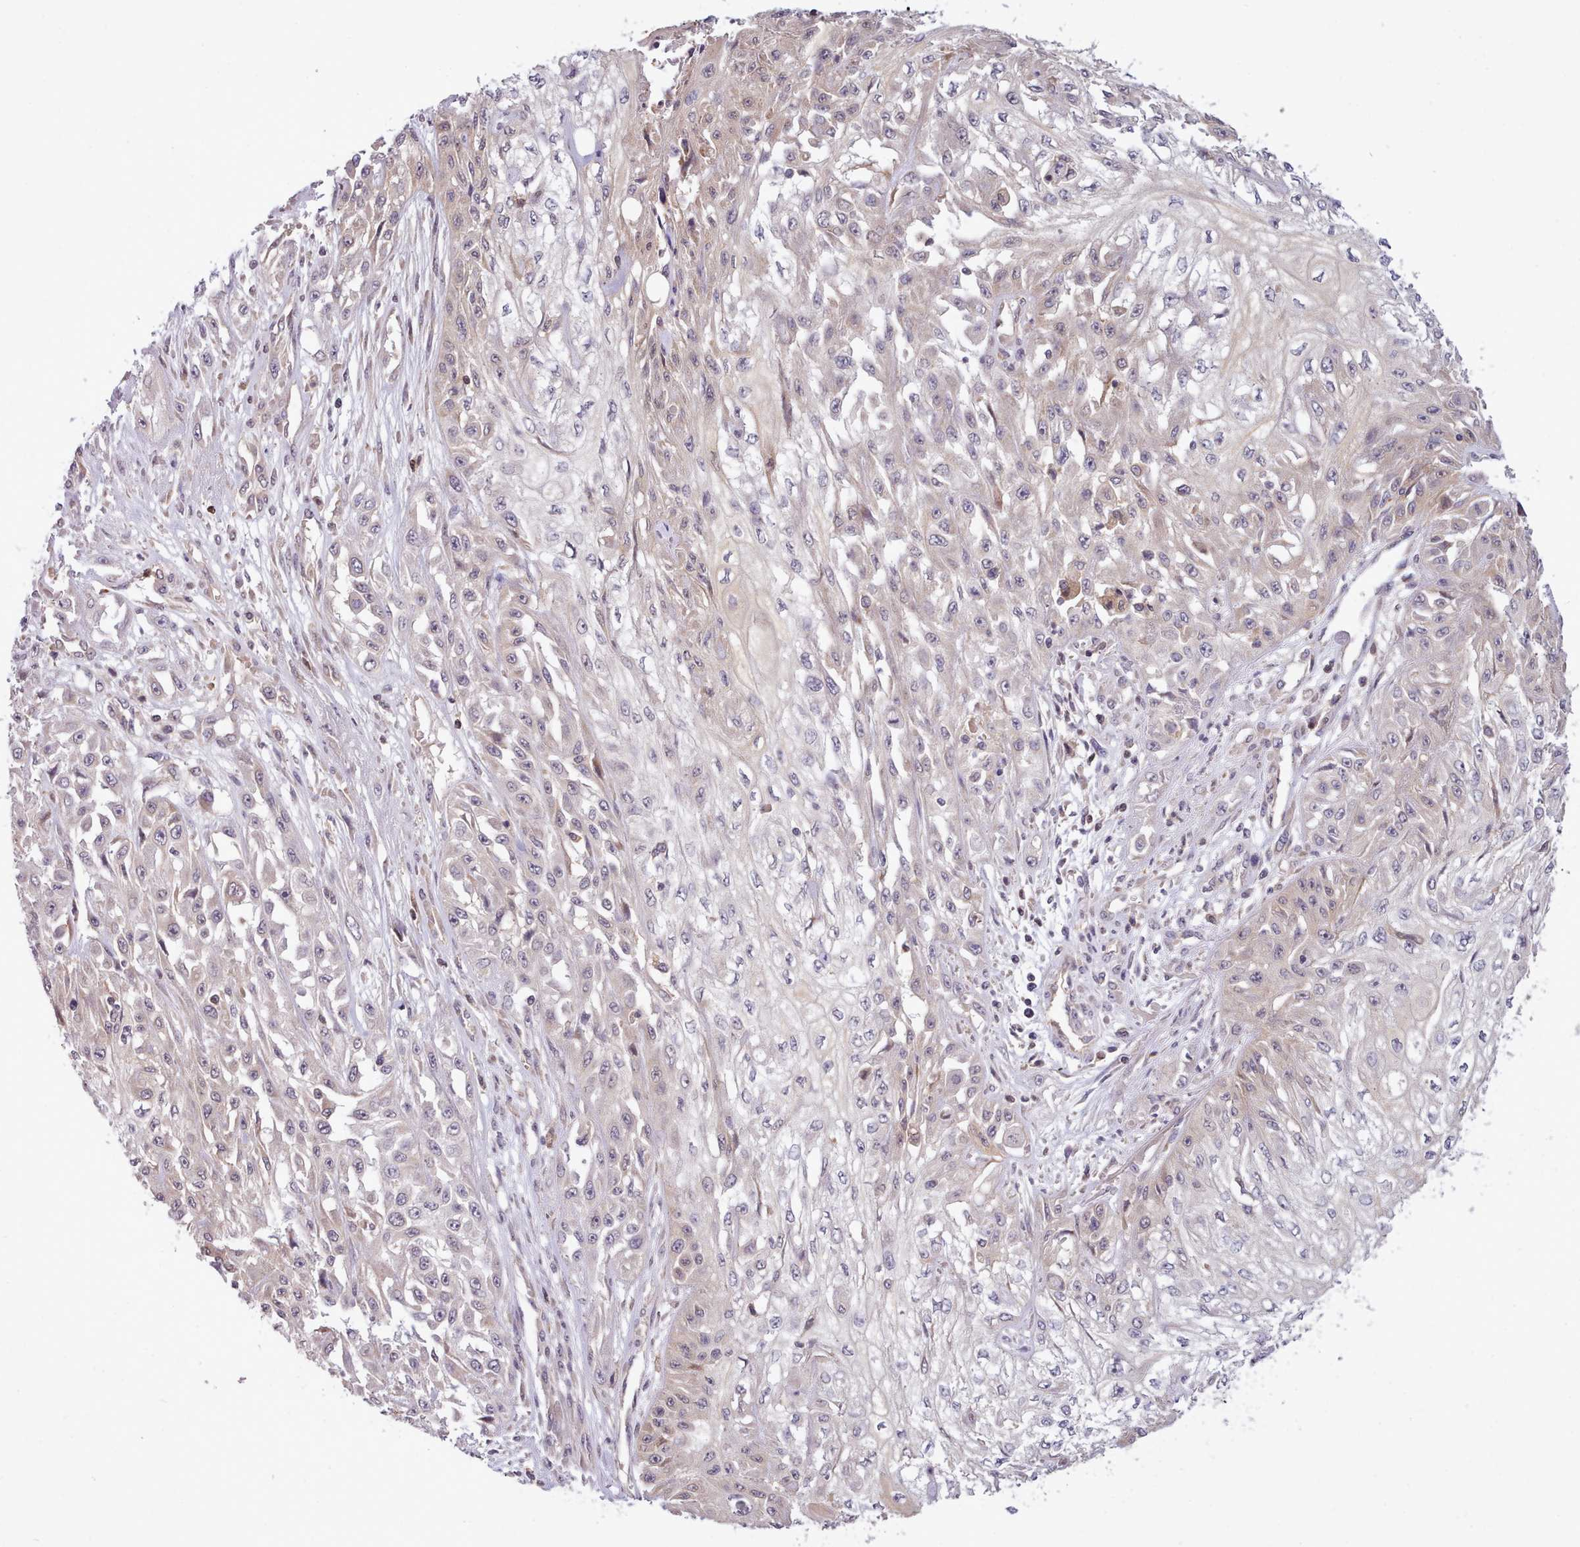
{"staining": {"intensity": "weak", "quantity": "<25%", "location": "cytoplasmic/membranous,nuclear"}, "tissue": "skin cancer", "cell_type": "Tumor cells", "image_type": "cancer", "snomed": [{"axis": "morphology", "description": "Squamous cell carcinoma, NOS"}, {"axis": "morphology", "description": "Squamous cell carcinoma, metastatic, NOS"}, {"axis": "topography", "description": "Skin"}, {"axis": "topography", "description": "Lymph node"}], "caption": "A high-resolution image shows IHC staining of skin cancer (squamous cell carcinoma), which displays no significant positivity in tumor cells. Brightfield microscopy of immunohistochemistry stained with DAB (3,3'-diaminobenzidine) (brown) and hematoxylin (blue), captured at high magnification.", "gene": "ARL17A", "patient": {"sex": "male", "age": 75}}